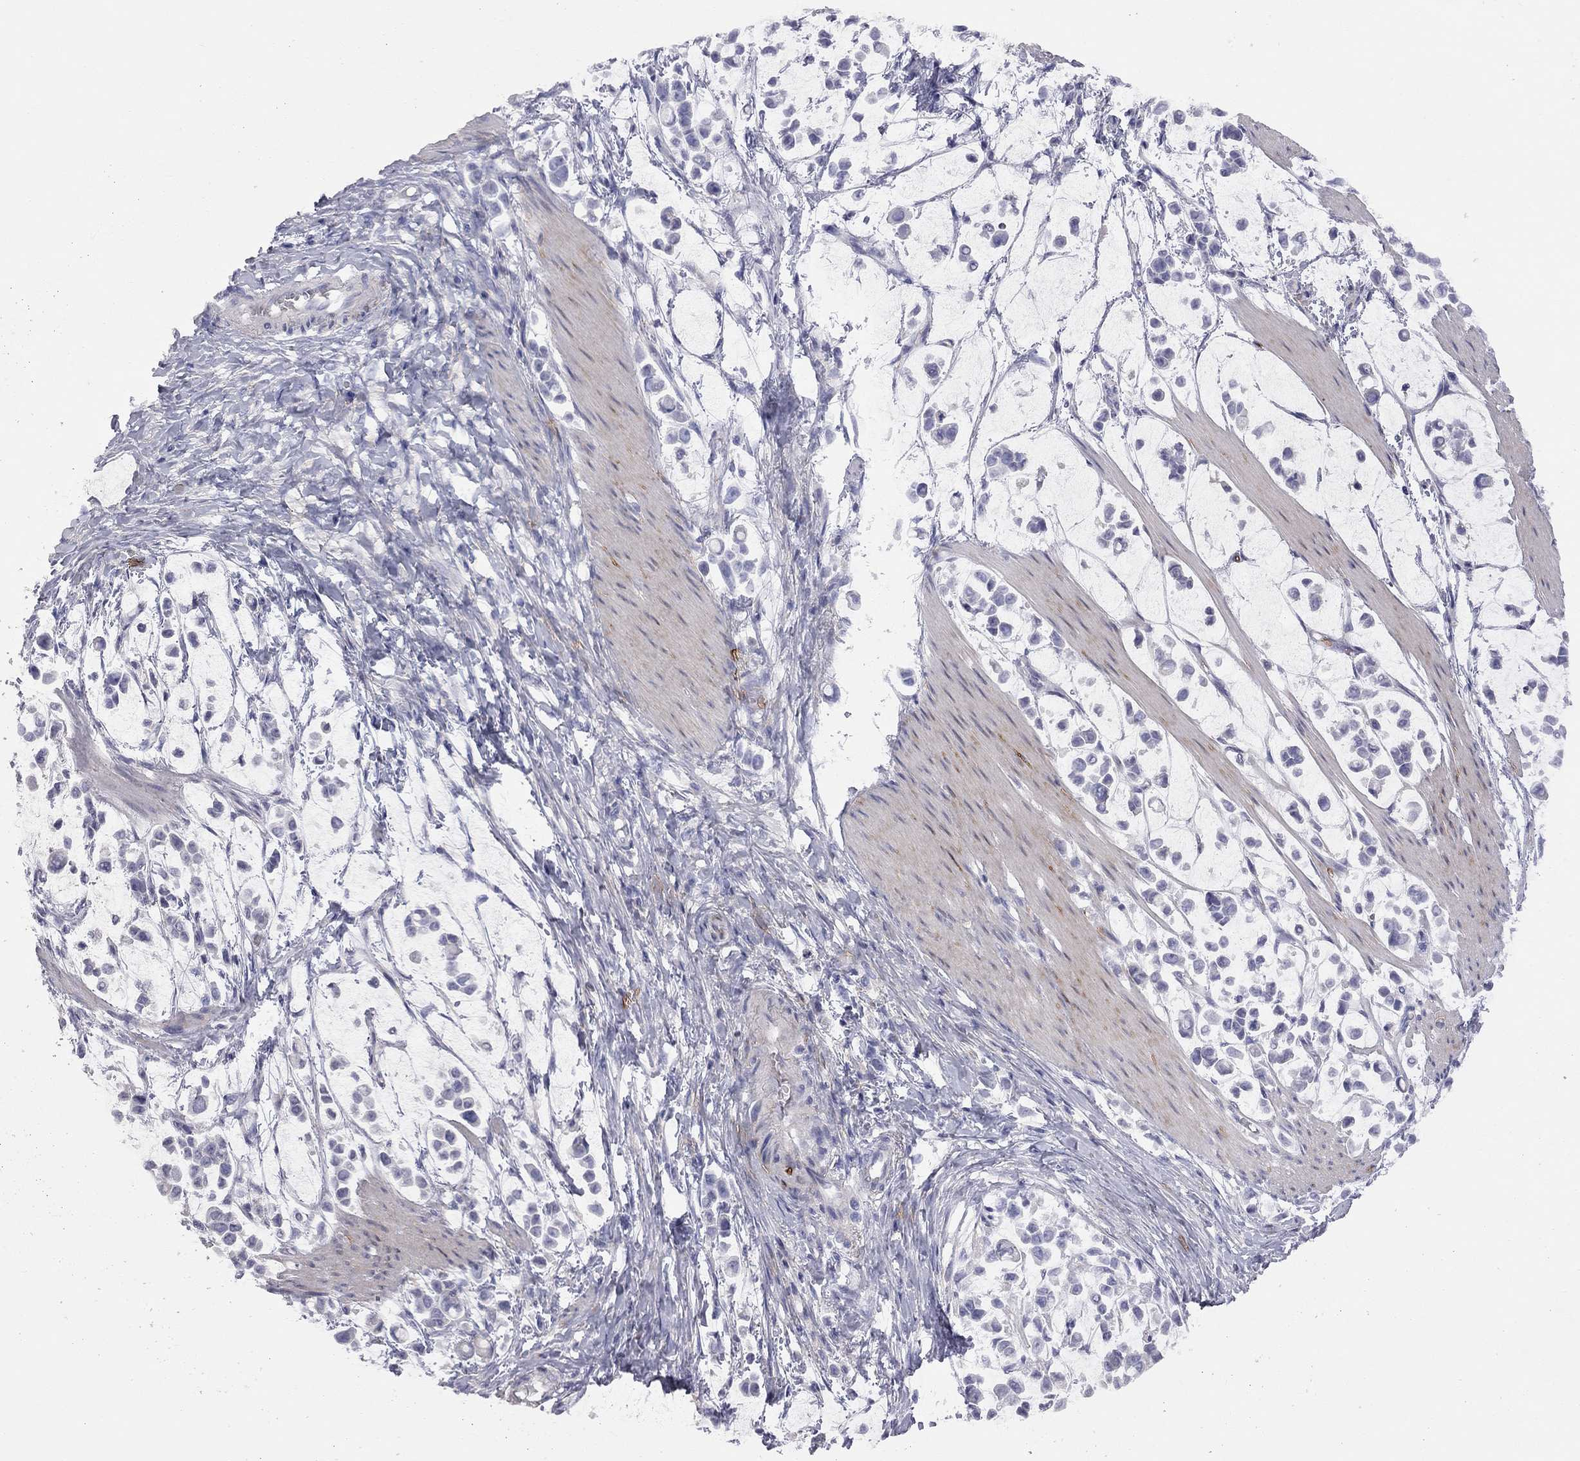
{"staining": {"intensity": "negative", "quantity": "none", "location": "none"}, "tissue": "stomach cancer", "cell_type": "Tumor cells", "image_type": "cancer", "snomed": [{"axis": "morphology", "description": "Adenocarcinoma, NOS"}, {"axis": "topography", "description": "Stomach"}], "caption": "High magnification brightfield microscopy of stomach adenocarcinoma stained with DAB (3,3'-diaminobenzidine) (brown) and counterstained with hematoxylin (blue): tumor cells show no significant positivity.", "gene": "ADCYAP1", "patient": {"sex": "male", "age": 82}}